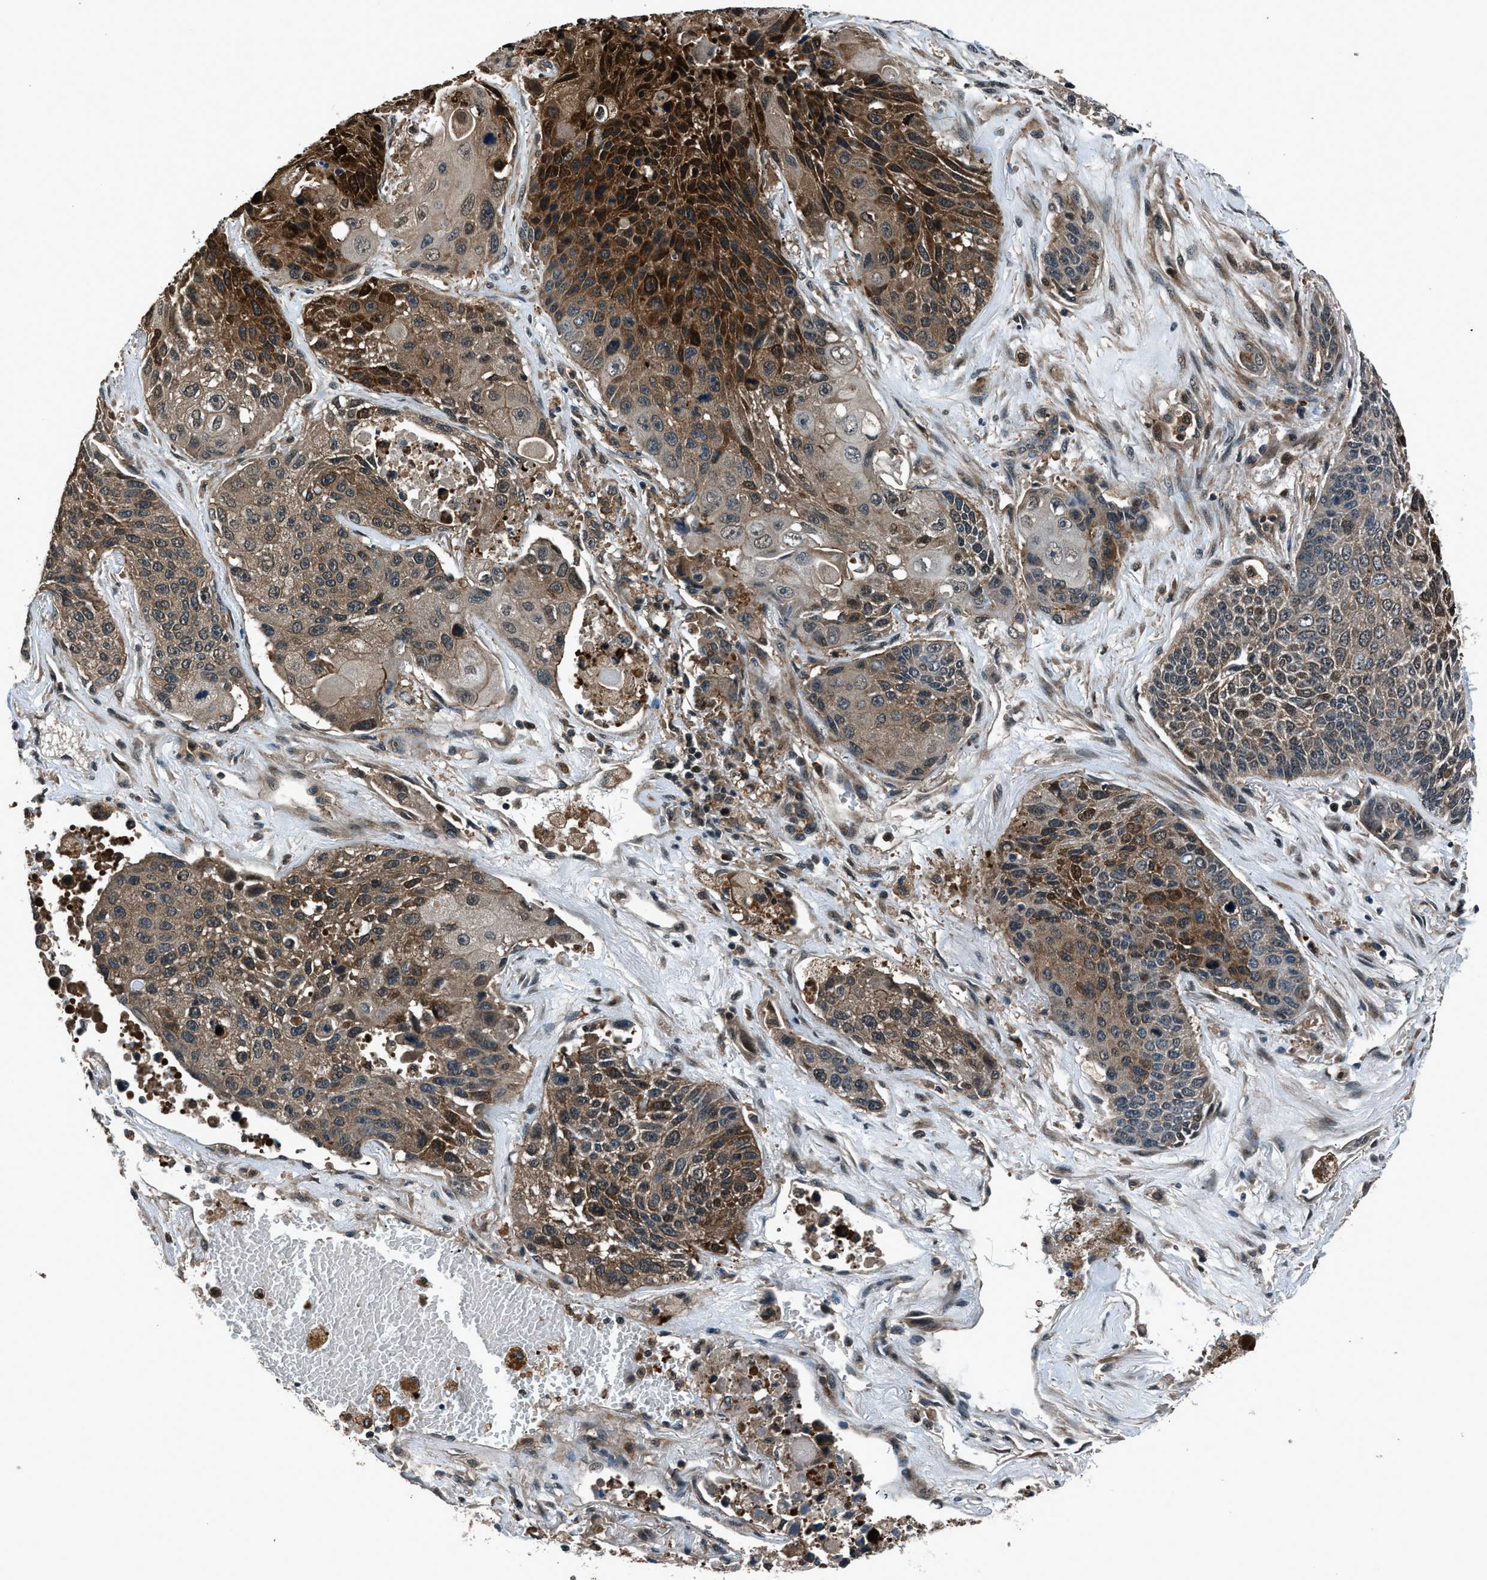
{"staining": {"intensity": "strong", "quantity": ">75%", "location": "cytoplasmic/membranous"}, "tissue": "lung cancer", "cell_type": "Tumor cells", "image_type": "cancer", "snomed": [{"axis": "morphology", "description": "Squamous cell carcinoma, NOS"}, {"axis": "topography", "description": "Lung"}], "caption": "Tumor cells display high levels of strong cytoplasmic/membranous positivity in about >75% of cells in lung squamous cell carcinoma.", "gene": "ARHGEF11", "patient": {"sex": "male", "age": 61}}